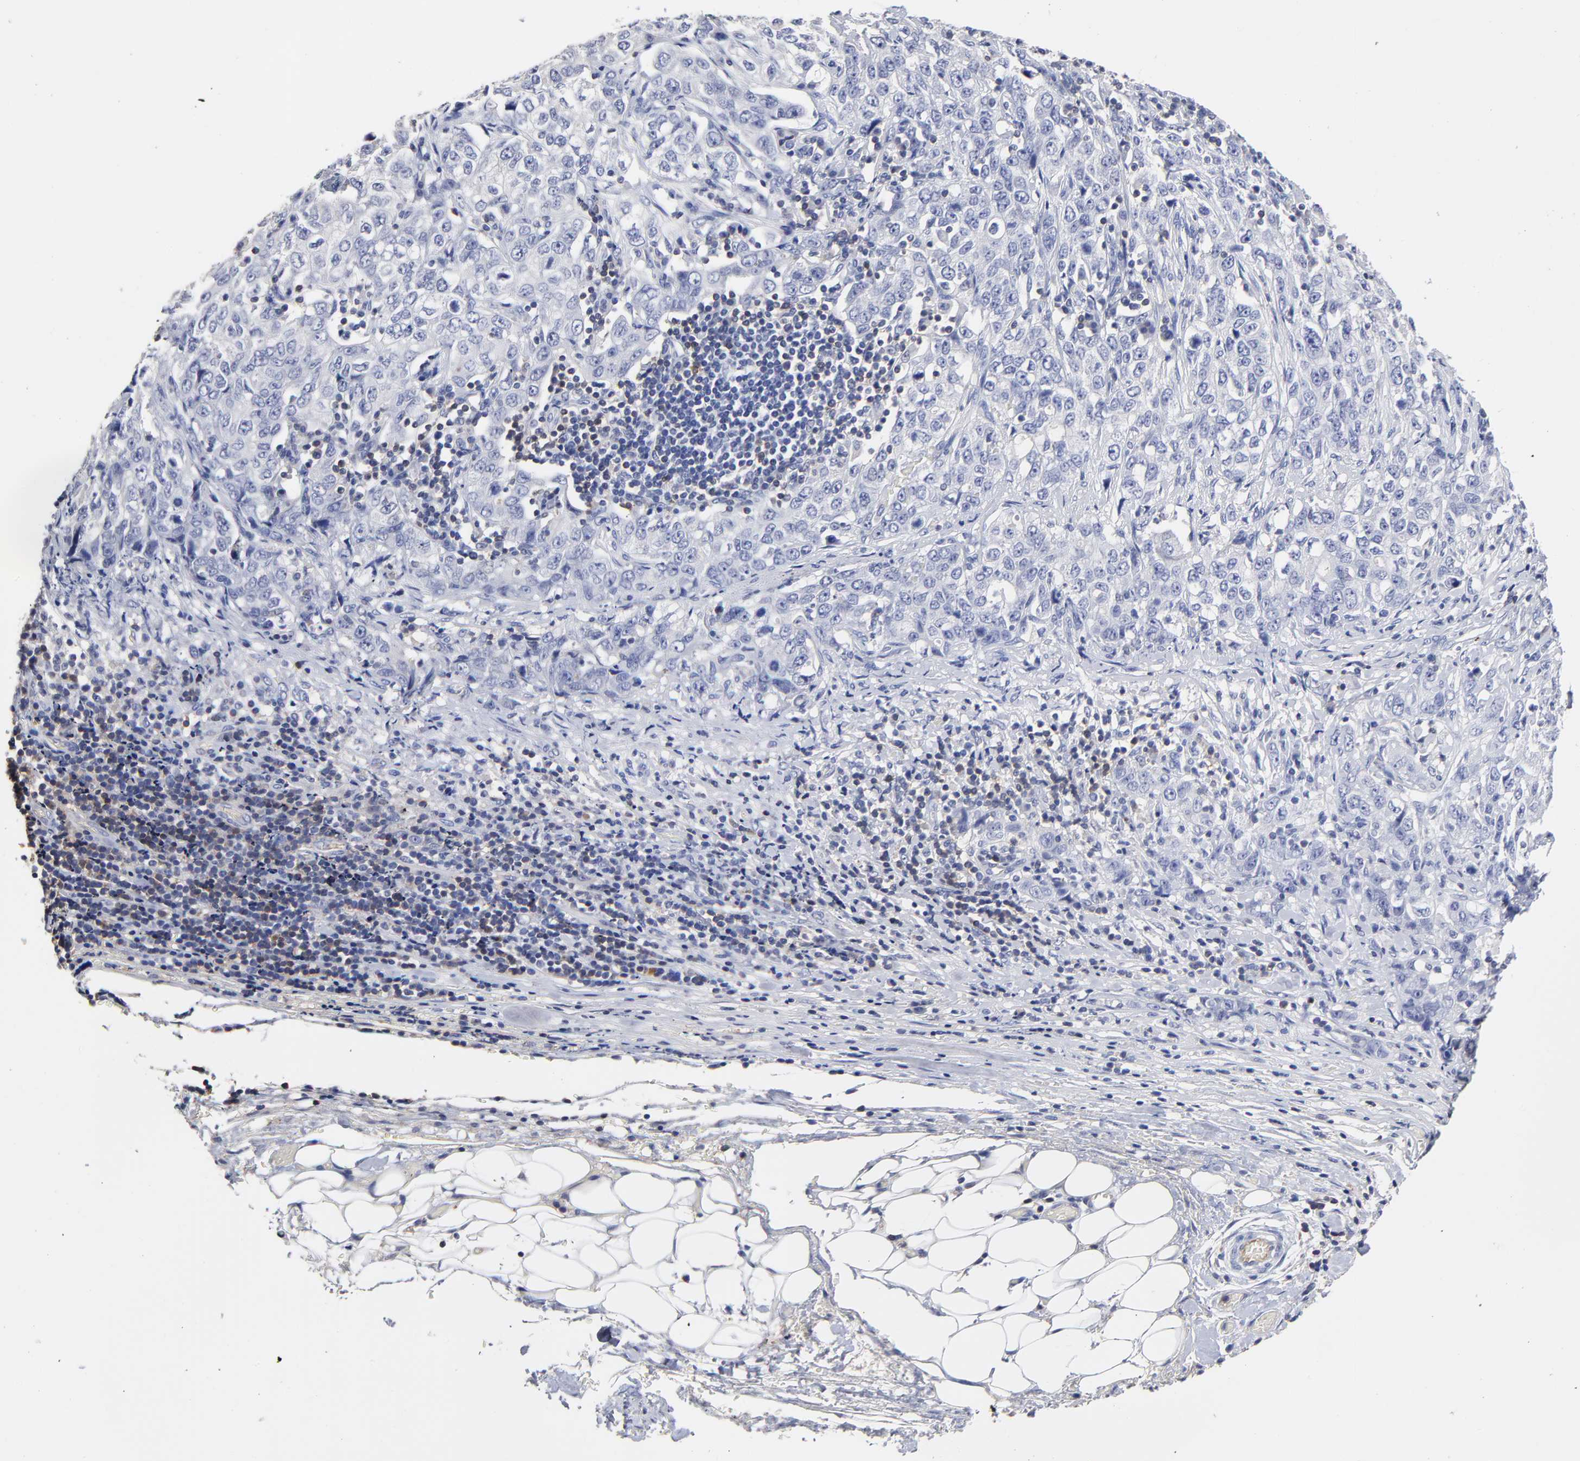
{"staining": {"intensity": "negative", "quantity": "none", "location": "none"}, "tissue": "stomach cancer", "cell_type": "Tumor cells", "image_type": "cancer", "snomed": [{"axis": "morphology", "description": "Adenocarcinoma, NOS"}, {"axis": "topography", "description": "Stomach"}], "caption": "Human stomach adenocarcinoma stained for a protein using IHC reveals no expression in tumor cells.", "gene": "TRAT1", "patient": {"sex": "male", "age": 48}}